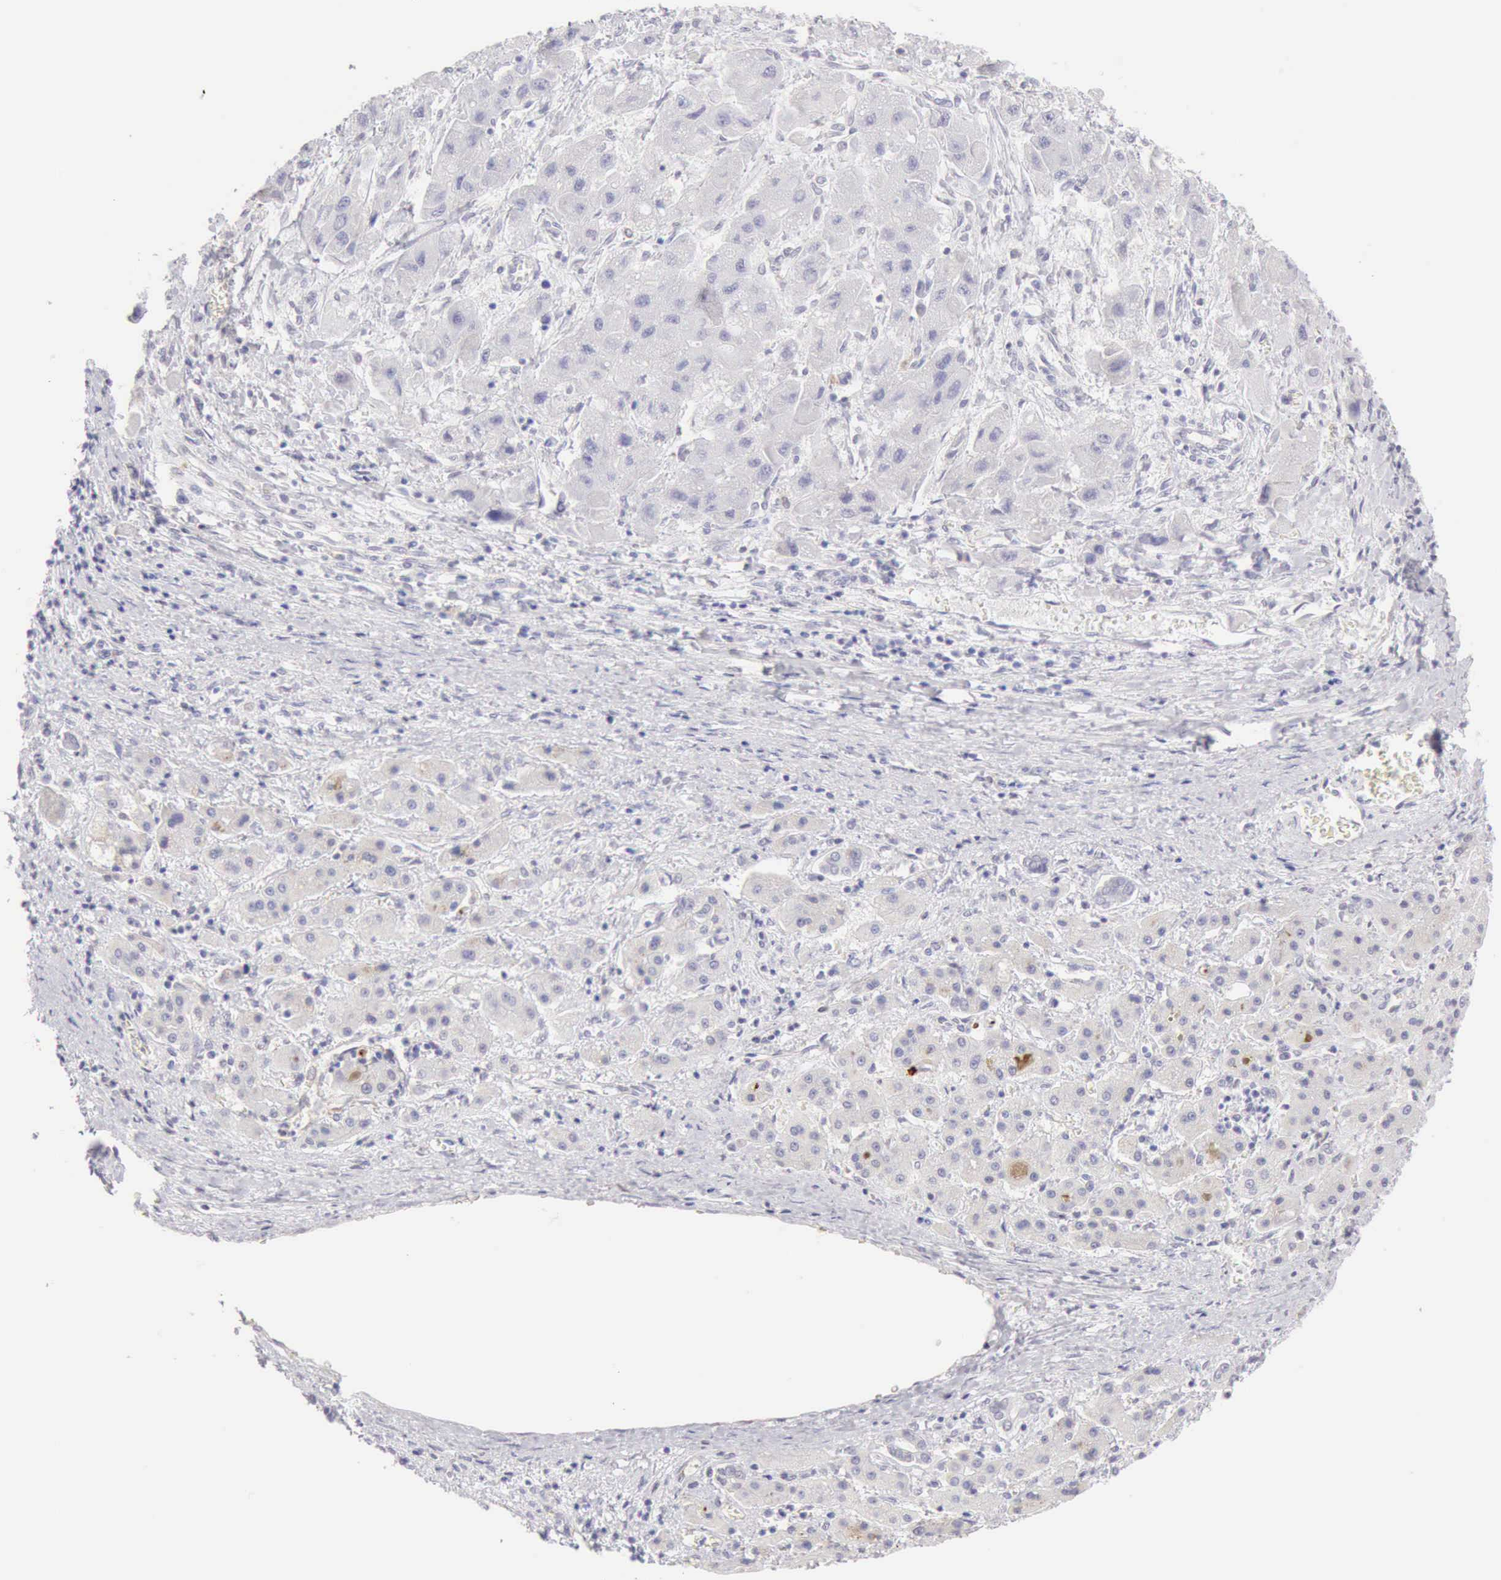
{"staining": {"intensity": "negative", "quantity": "none", "location": "none"}, "tissue": "liver cancer", "cell_type": "Tumor cells", "image_type": "cancer", "snomed": [{"axis": "morphology", "description": "Carcinoma, Hepatocellular, NOS"}, {"axis": "topography", "description": "Liver"}], "caption": "Tumor cells show no significant positivity in hepatocellular carcinoma (liver).", "gene": "RNASE1", "patient": {"sex": "male", "age": 24}}